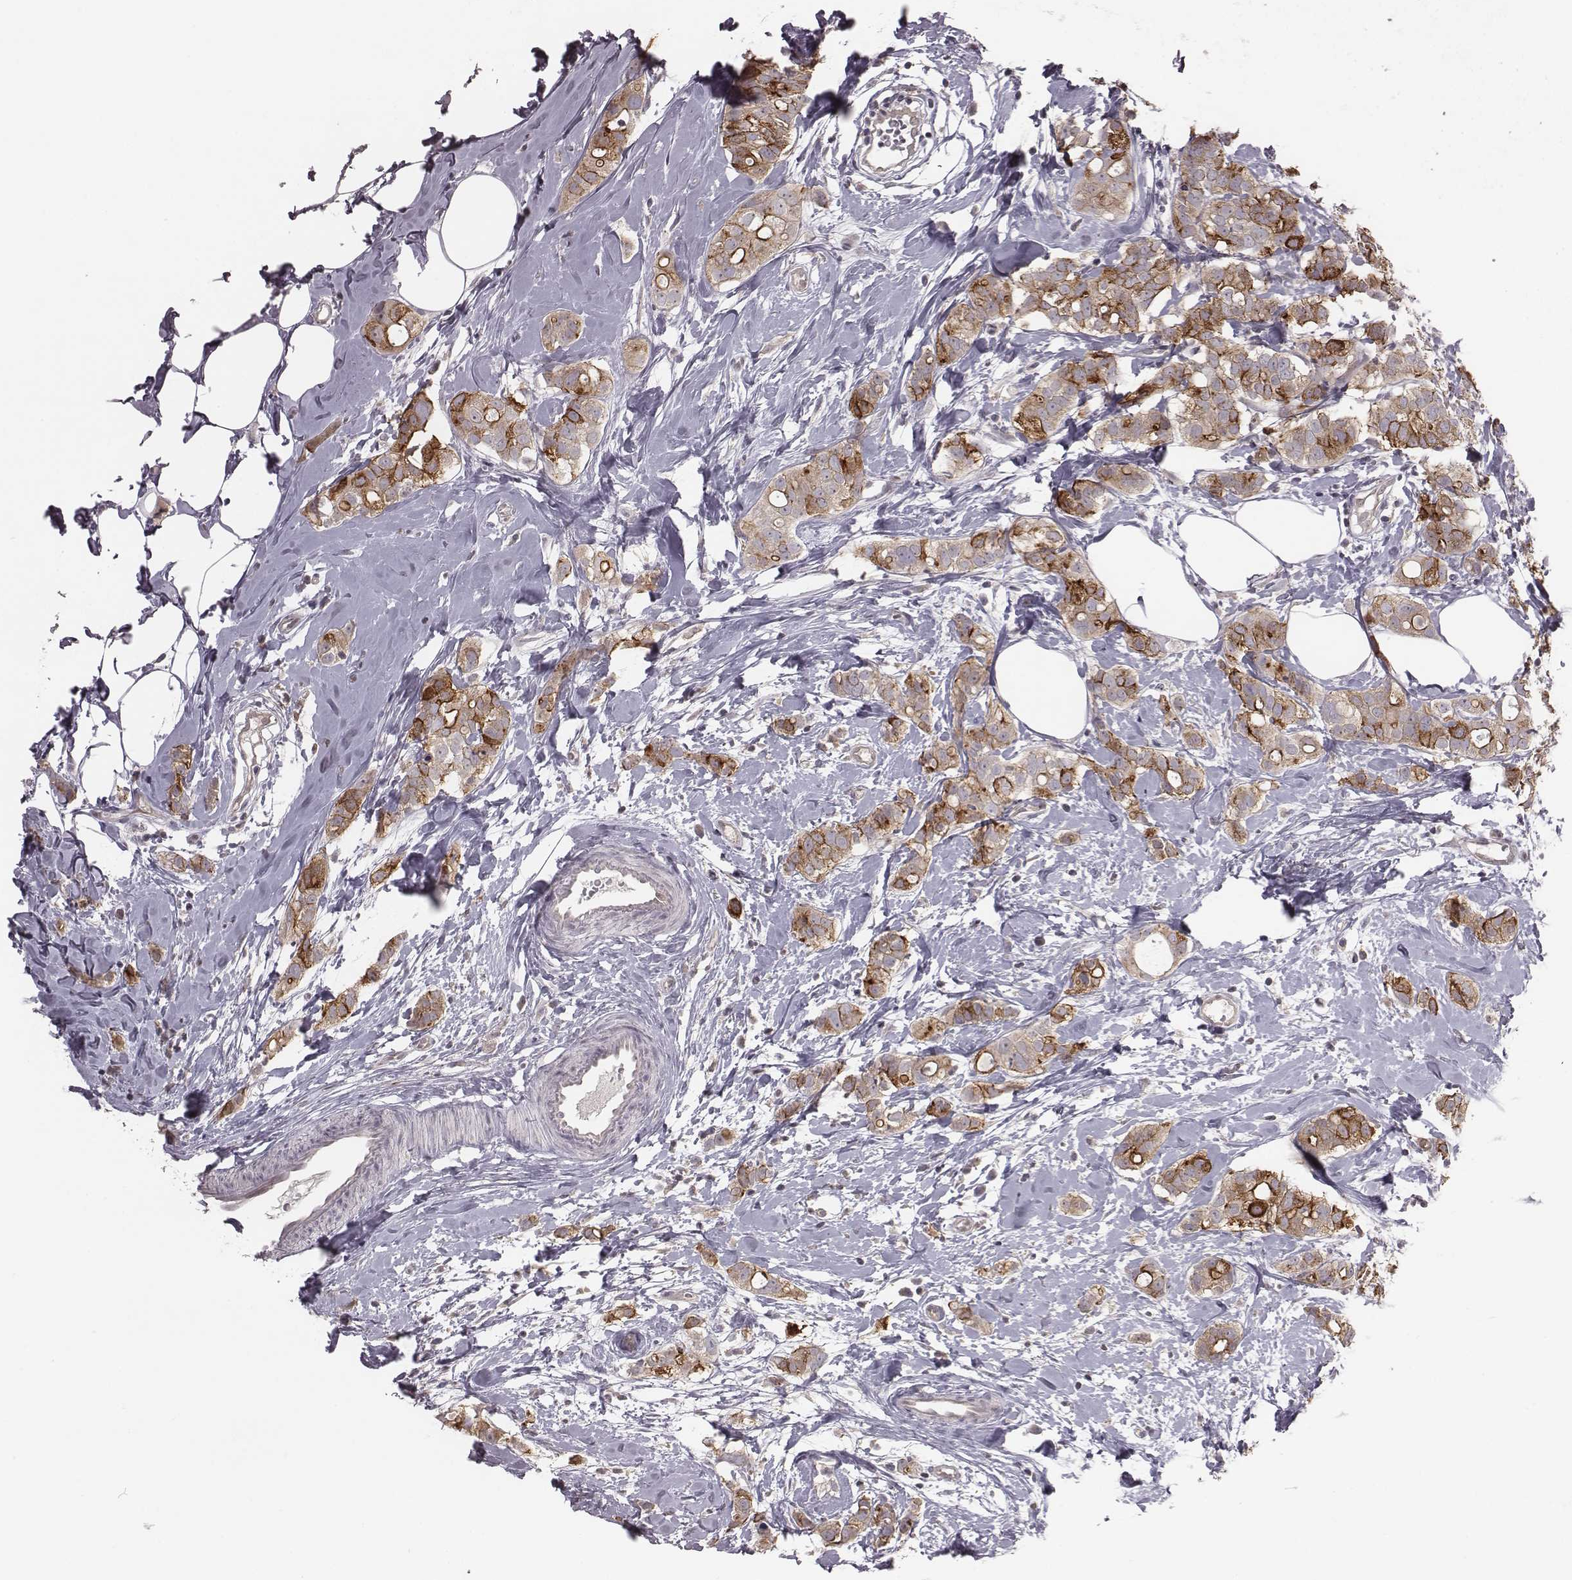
{"staining": {"intensity": "strong", "quantity": ">75%", "location": "cytoplasmic/membranous"}, "tissue": "breast cancer", "cell_type": "Tumor cells", "image_type": "cancer", "snomed": [{"axis": "morphology", "description": "Duct carcinoma"}, {"axis": "topography", "description": "Breast"}], "caption": "The image reveals staining of breast invasive ductal carcinoma, revealing strong cytoplasmic/membranous protein positivity (brown color) within tumor cells.", "gene": "BICDL1", "patient": {"sex": "female", "age": 40}}